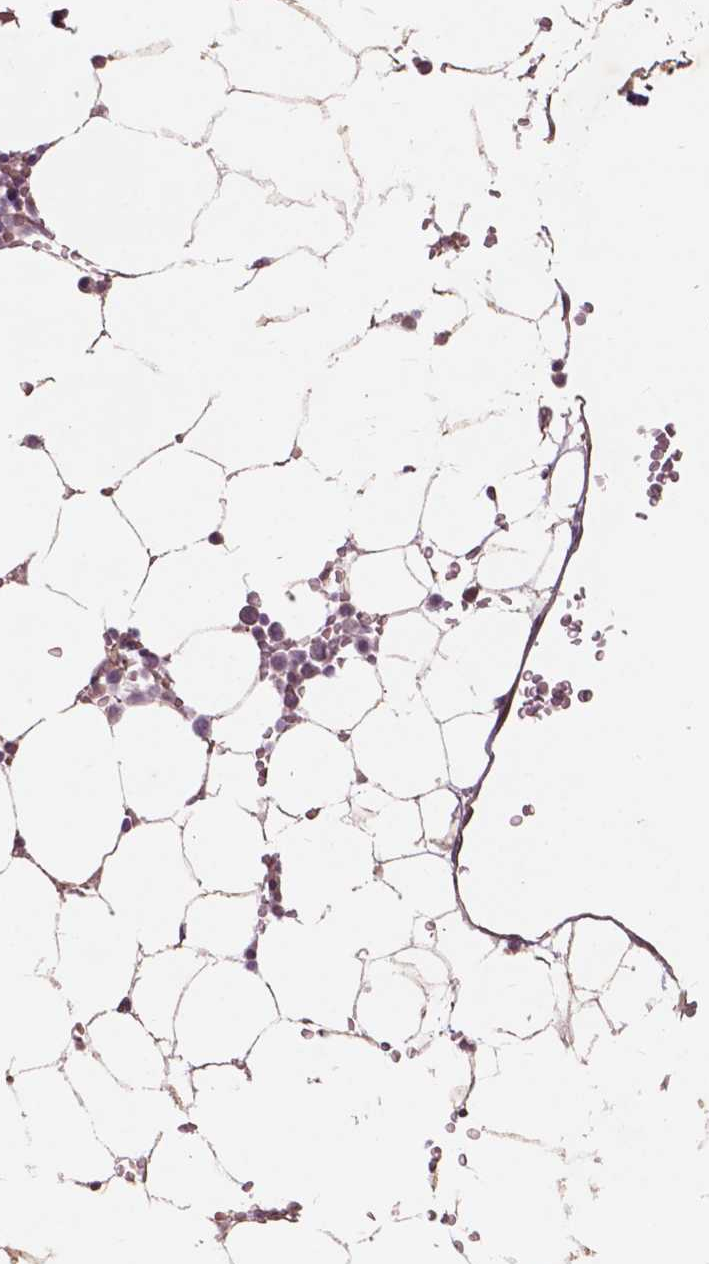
{"staining": {"intensity": "moderate", "quantity": "25%-75%", "location": "cytoplasmic/membranous"}, "tissue": "bone marrow", "cell_type": "Hematopoietic cells", "image_type": "normal", "snomed": [{"axis": "morphology", "description": "Normal tissue, NOS"}, {"axis": "topography", "description": "Bone marrow"}], "caption": "Protein staining by immunohistochemistry (IHC) shows moderate cytoplasmic/membranous positivity in approximately 25%-75% of hematopoietic cells in benign bone marrow.", "gene": "RFPL4B", "patient": {"sex": "female", "age": 52}}